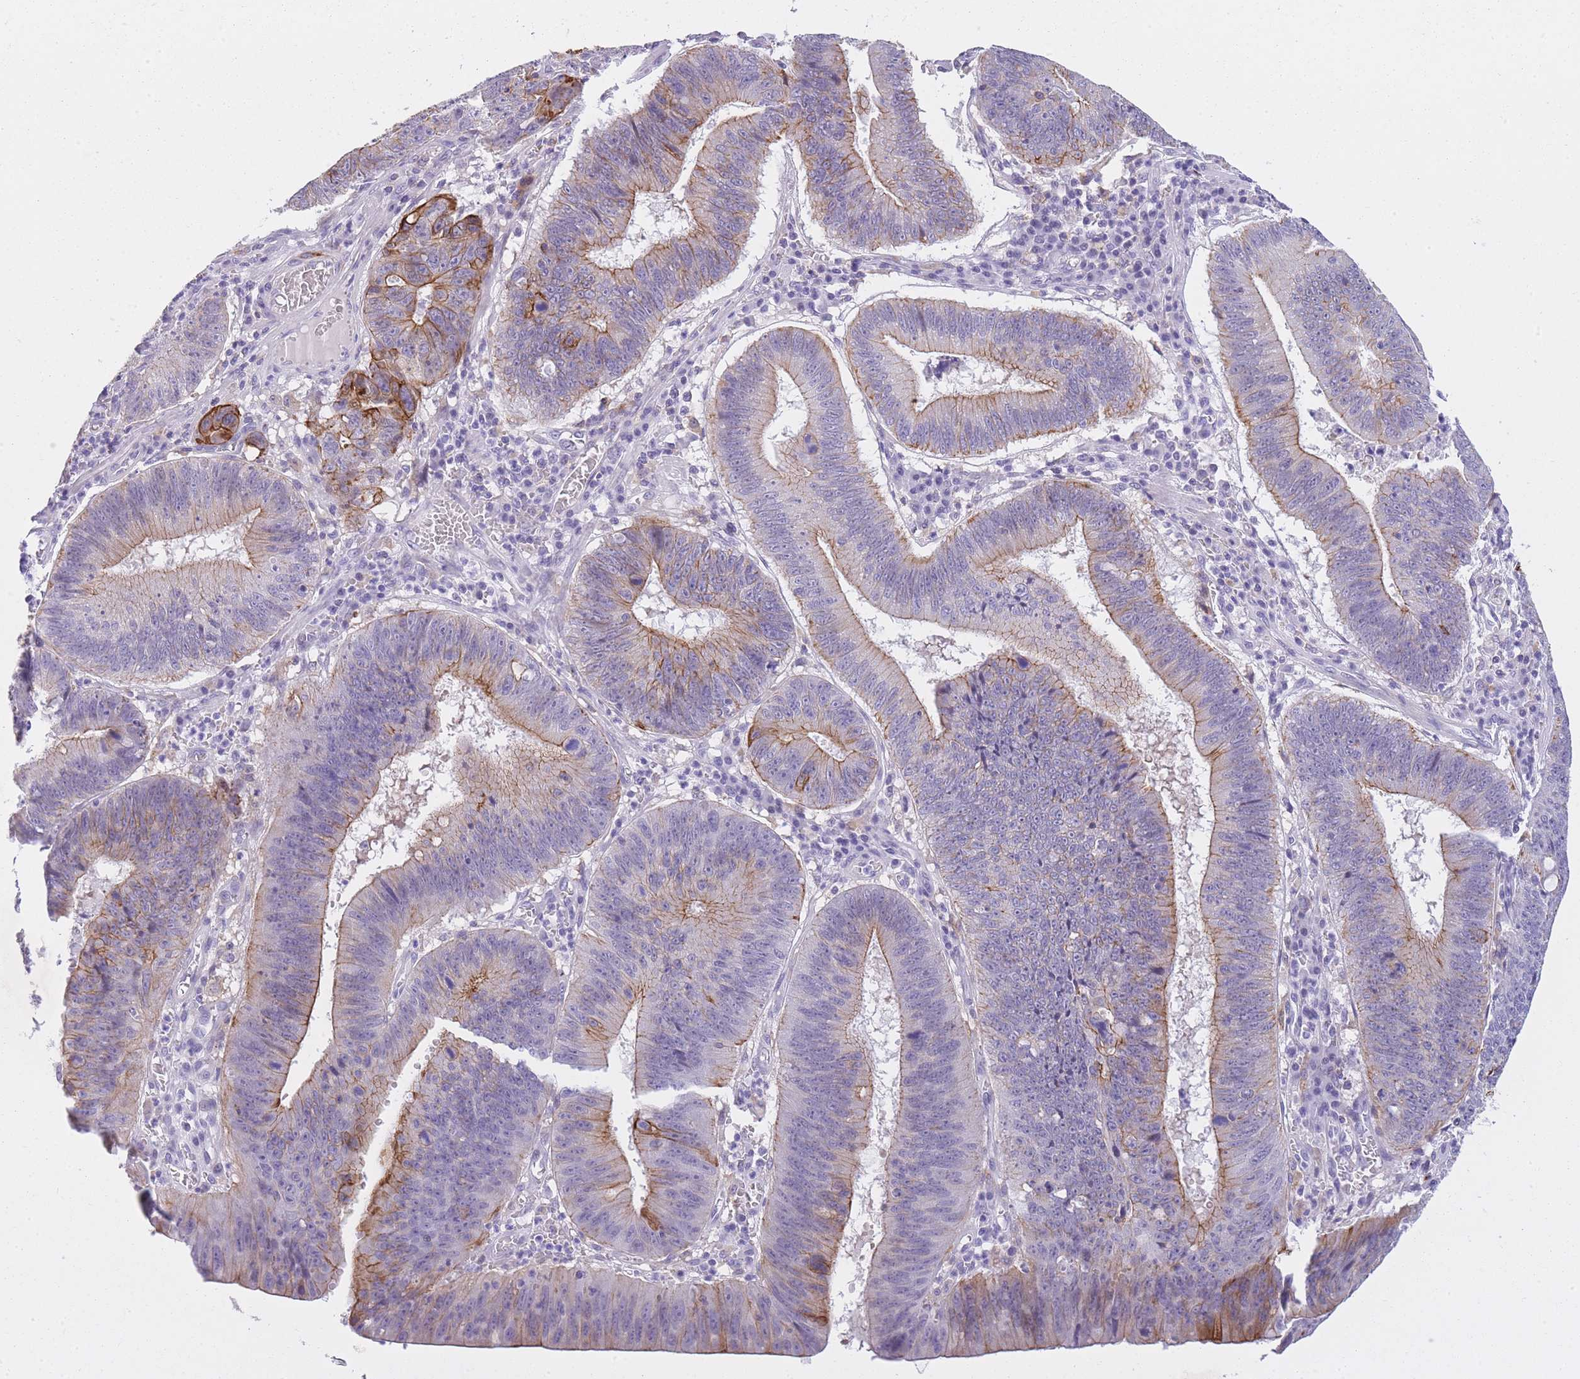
{"staining": {"intensity": "moderate", "quantity": "25%-75%", "location": "cytoplasmic/membranous"}, "tissue": "stomach cancer", "cell_type": "Tumor cells", "image_type": "cancer", "snomed": [{"axis": "morphology", "description": "Adenocarcinoma, NOS"}, {"axis": "topography", "description": "Stomach"}], "caption": "DAB immunohistochemical staining of human adenocarcinoma (stomach) displays moderate cytoplasmic/membranous protein positivity in about 25%-75% of tumor cells.", "gene": "RADX", "patient": {"sex": "male", "age": 59}}